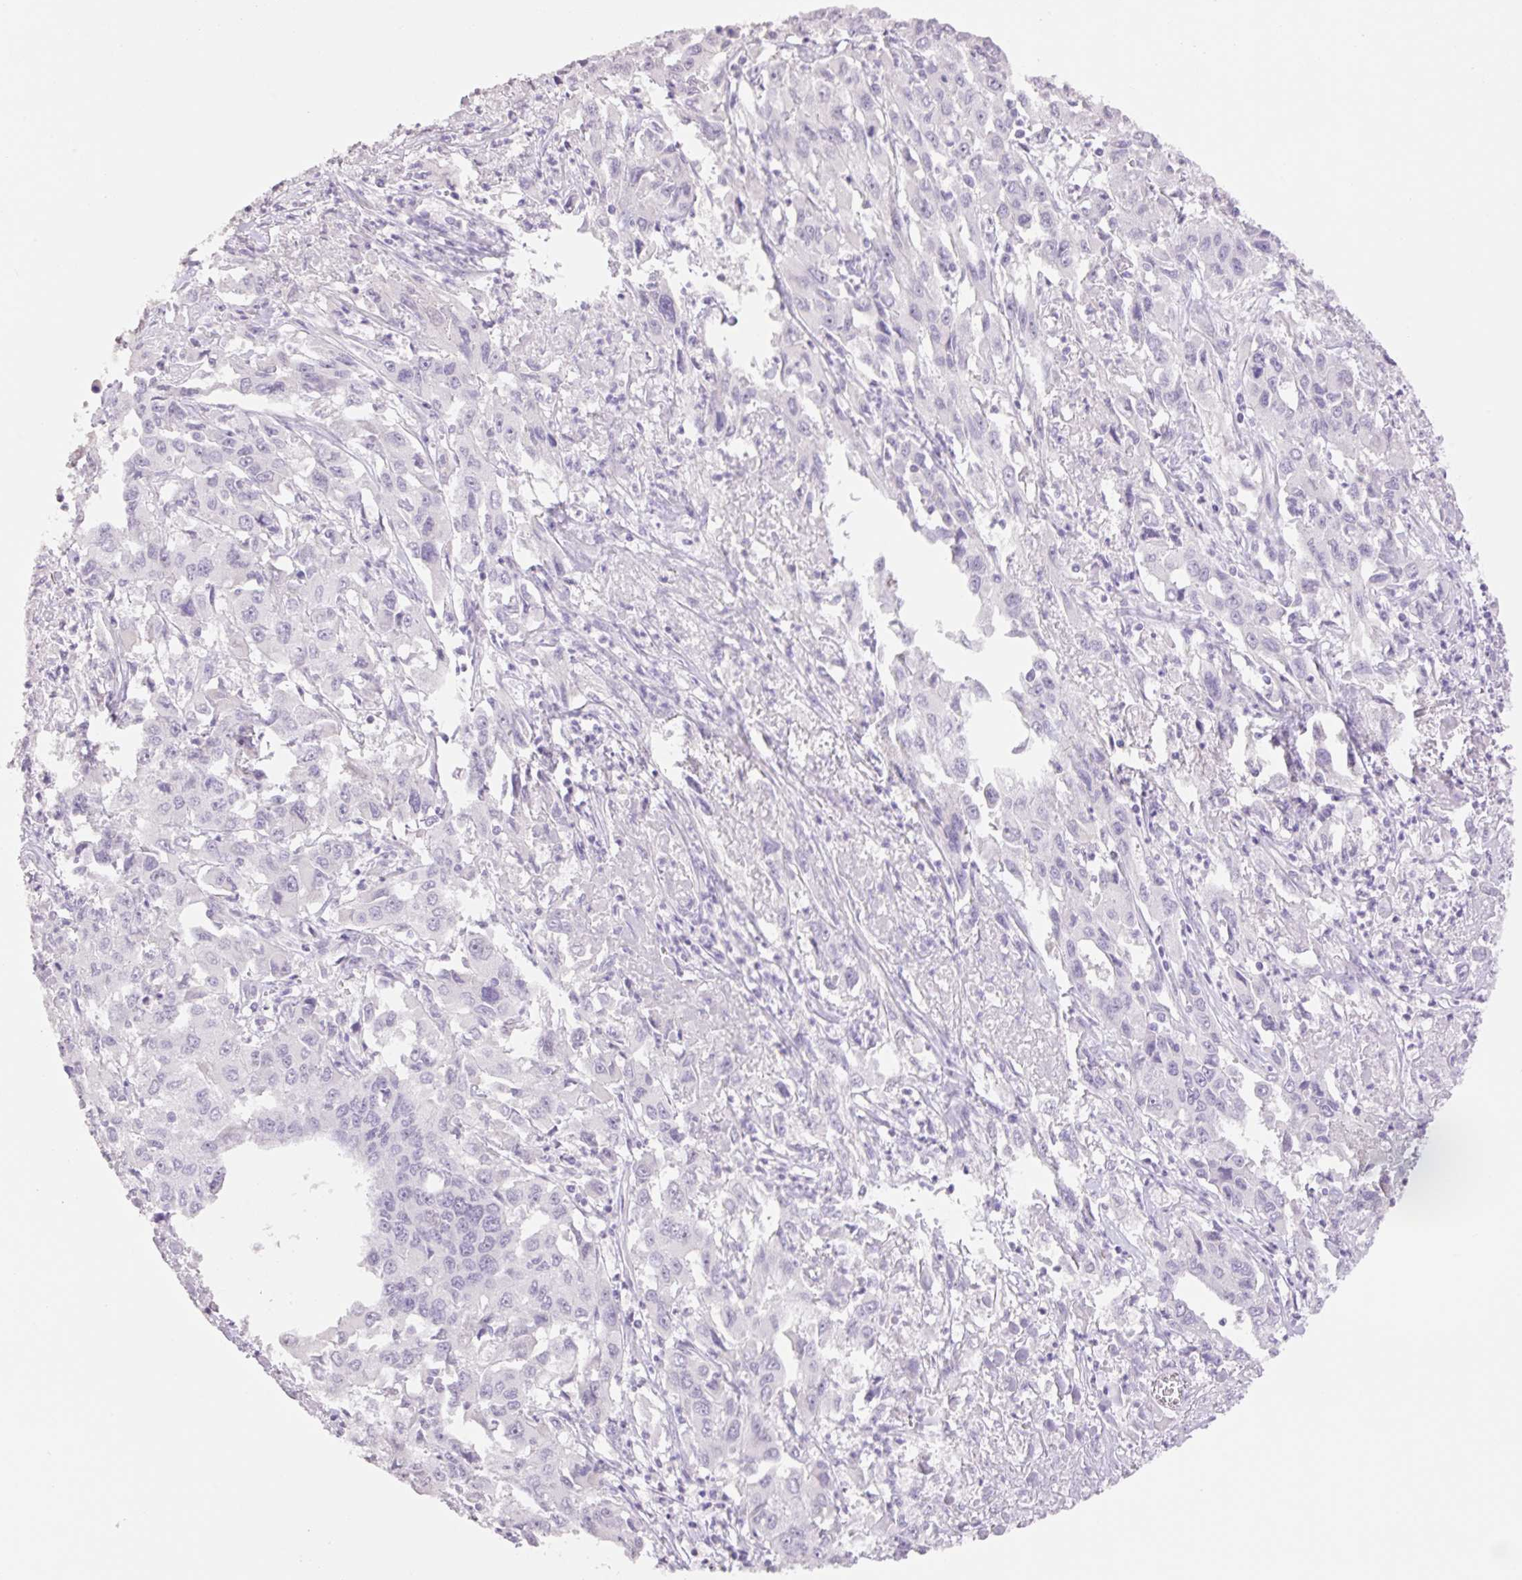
{"staining": {"intensity": "negative", "quantity": "none", "location": "none"}, "tissue": "liver cancer", "cell_type": "Tumor cells", "image_type": "cancer", "snomed": [{"axis": "morphology", "description": "Carcinoma, Hepatocellular, NOS"}, {"axis": "topography", "description": "Liver"}], "caption": "Tumor cells show no significant expression in liver hepatocellular carcinoma. Nuclei are stained in blue.", "gene": "HCRTR2", "patient": {"sex": "male", "age": 63}}